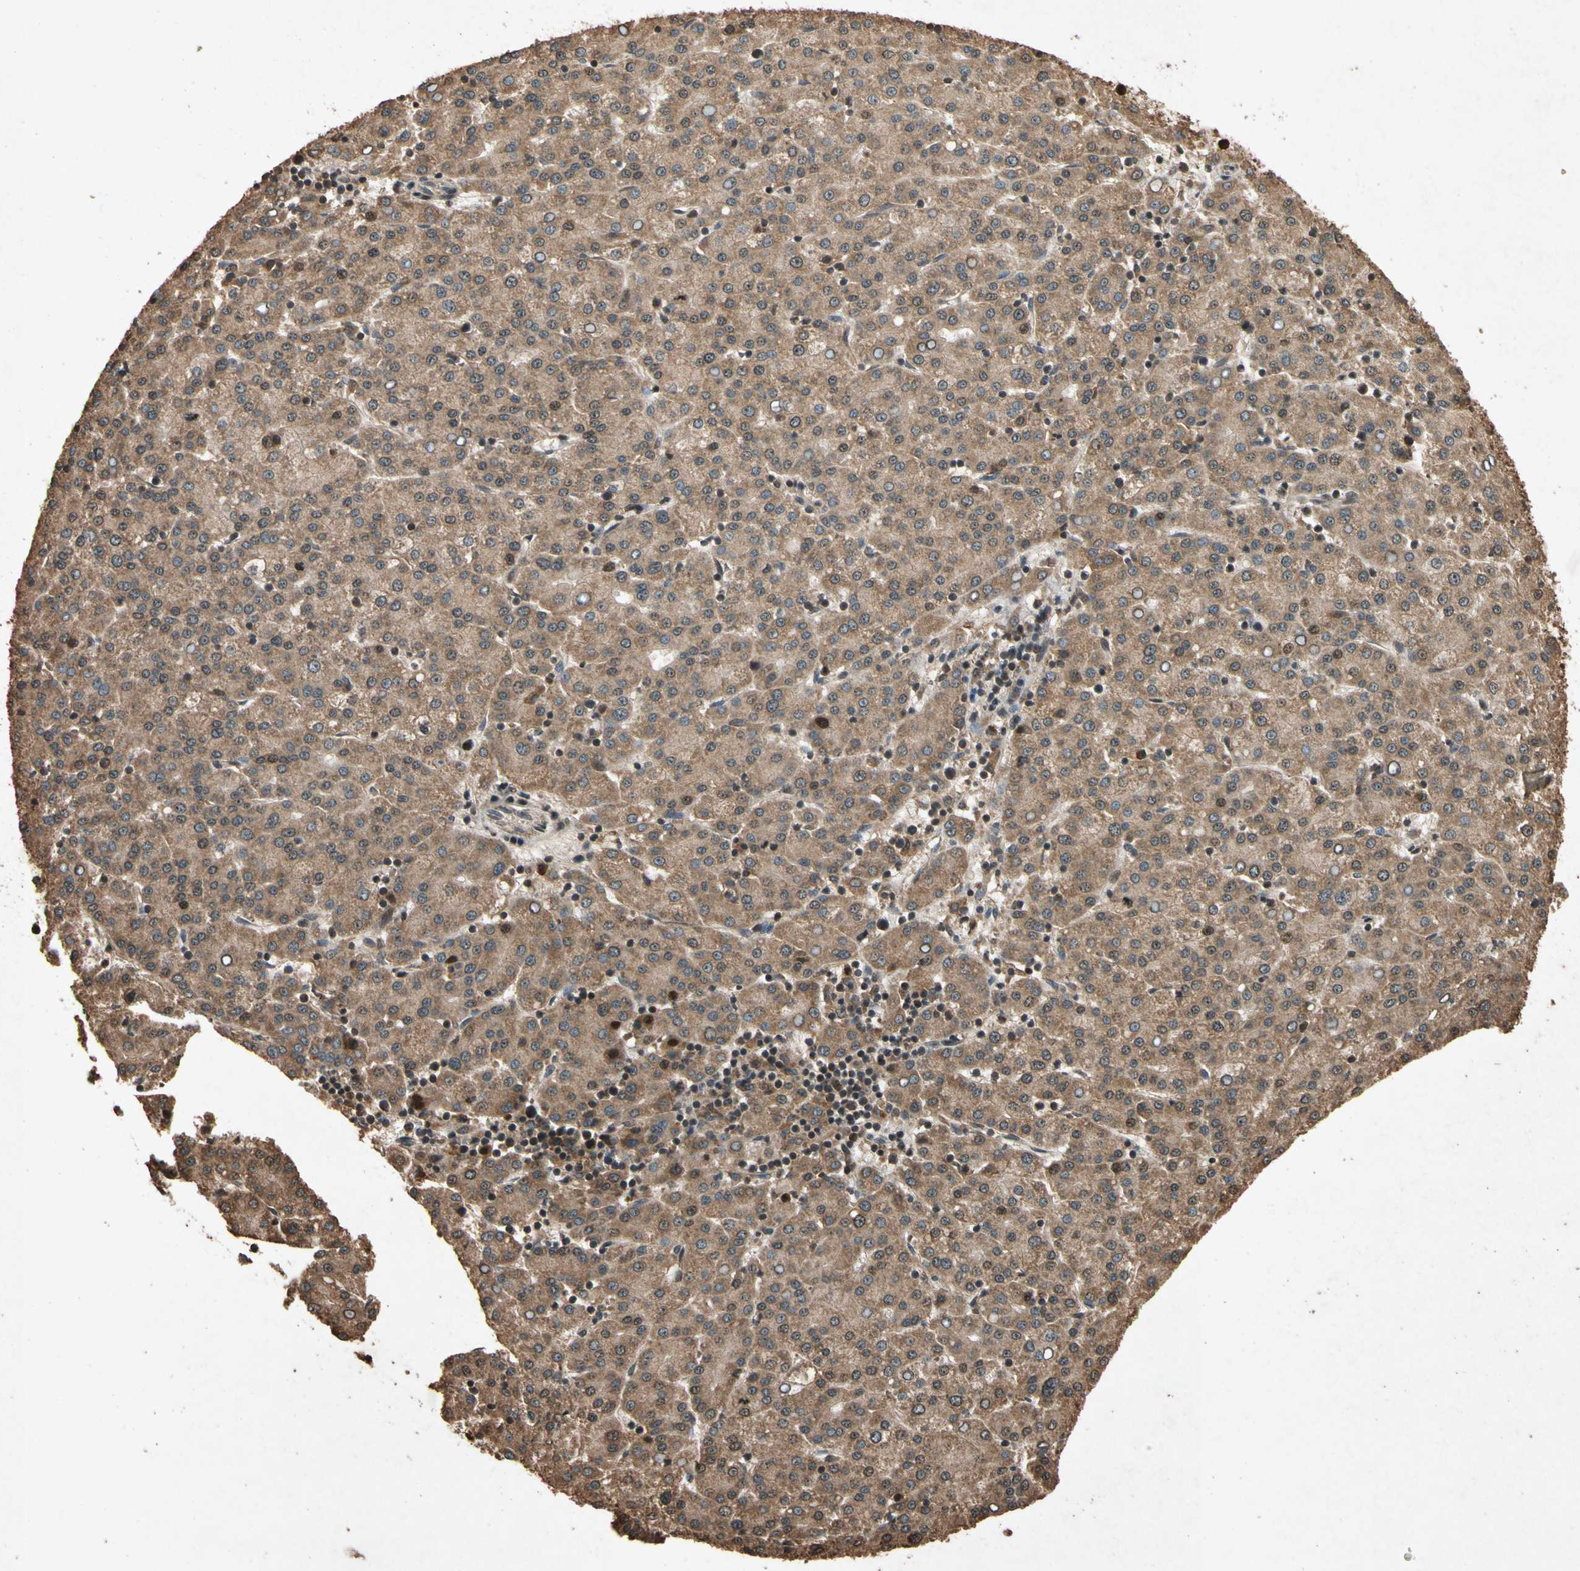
{"staining": {"intensity": "moderate", "quantity": ">75%", "location": "cytoplasmic/membranous"}, "tissue": "liver cancer", "cell_type": "Tumor cells", "image_type": "cancer", "snomed": [{"axis": "morphology", "description": "Carcinoma, Hepatocellular, NOS"}, {"axis": "topography", "description": "Liver"}], "caption": "An immunohistochemistry (IHC) histopathology image of tumor tissue is shown. Protein staining in brown labels moderate cytoplasmic/membranous positivity in liver cancer (hepatocellular carcinoma) within tumor cells.", "gene": "TXN2", "patient": {"sex": "female", "age": 58}}